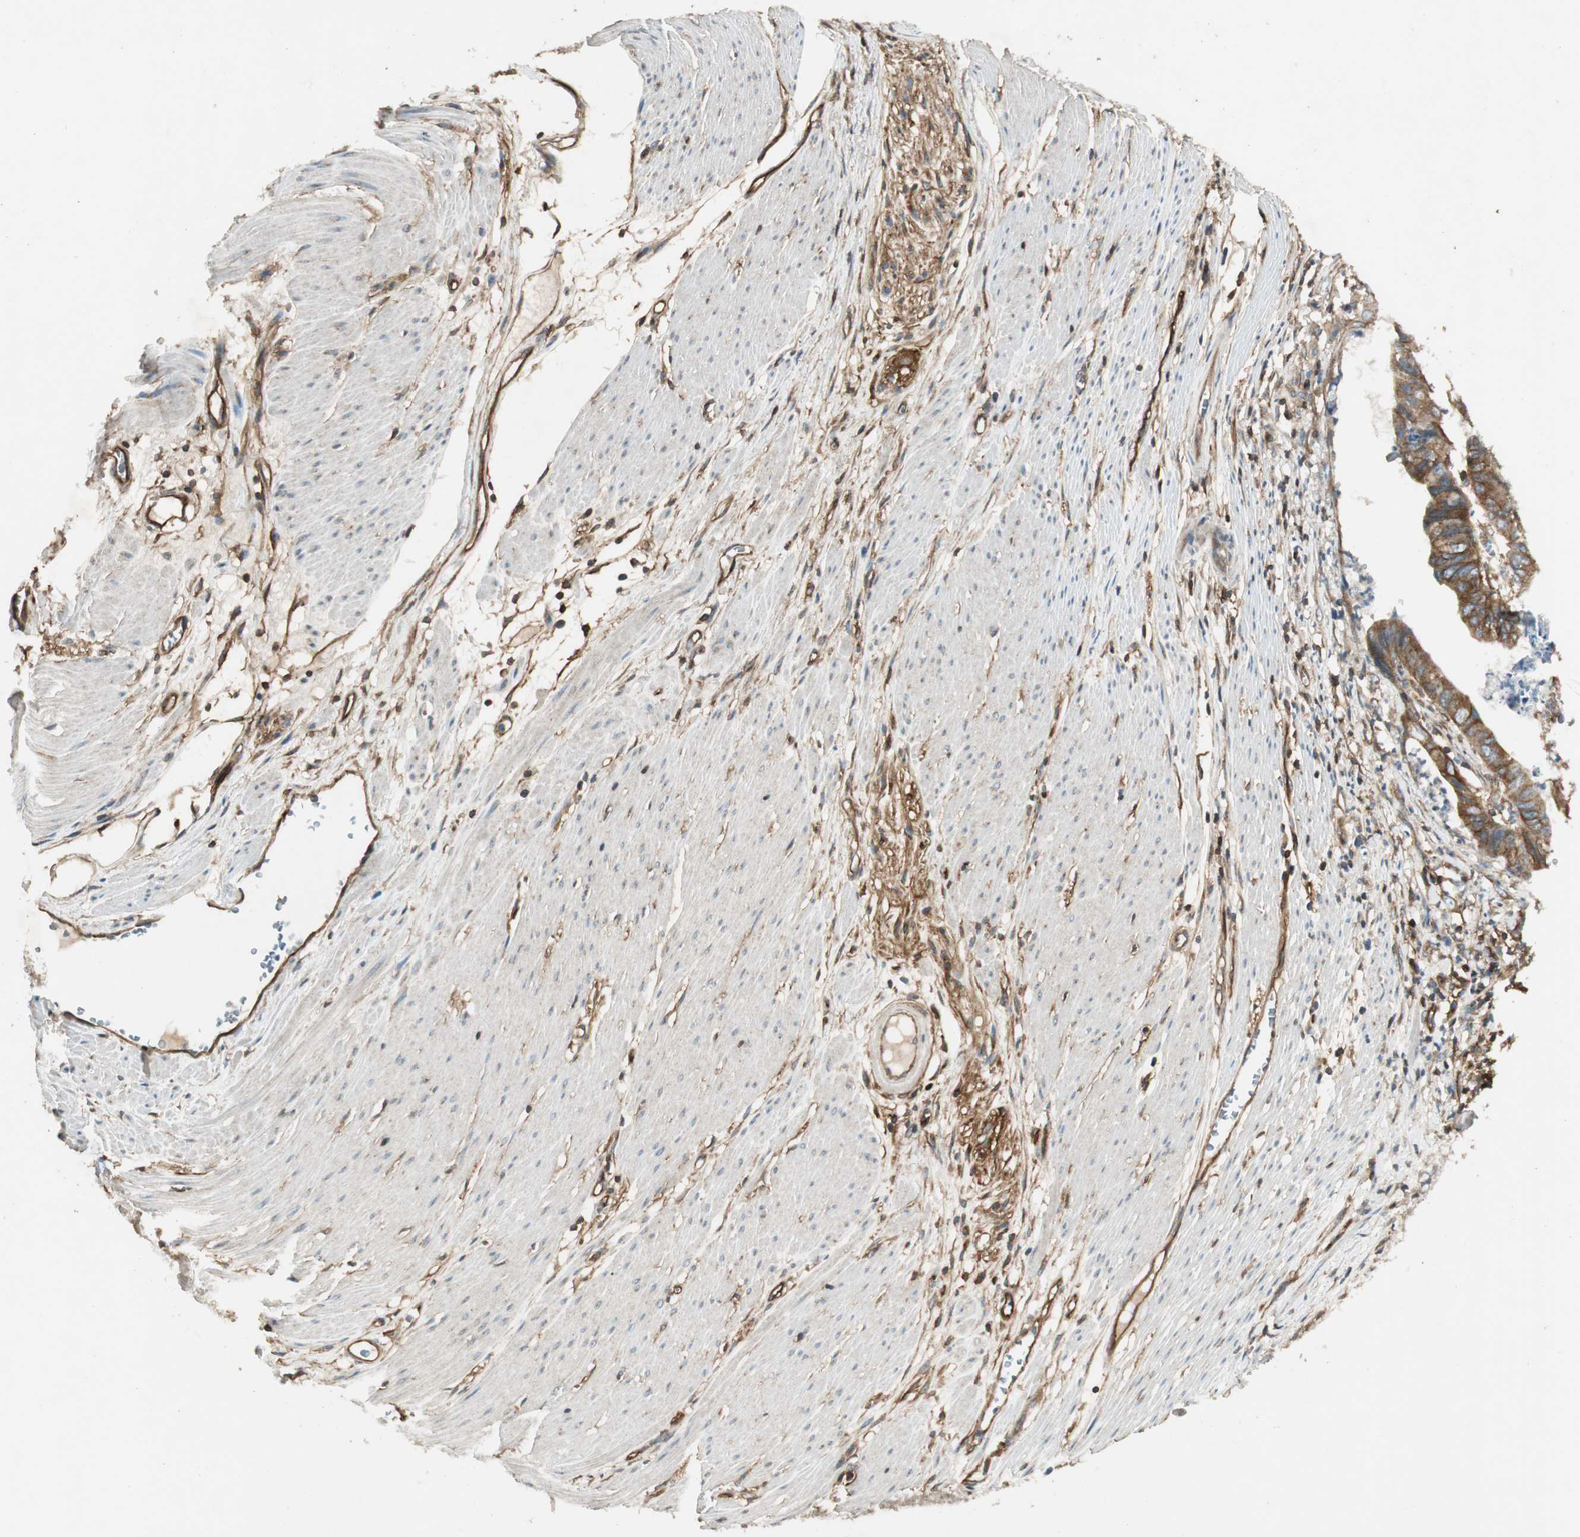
{"staining": {"intensity": "moderate", "quantity": ">75%", "location": "cytoplasmic/membranous"}, "tissue": "stomach cancer", "cell_type": "Tumor cells", "image_type": "cancer", "snomed": [{"axis": "morphology", "description": "Adenocarcinoma, NOS"}, {"axis": "topography", "description": "Stomach, lower"}], "caption": "This is an image of immunohistochemistry (IHC) staining of stomach cancer (adenocarcinoma), which shows moderate positivity in the cytoplasmic/membranous of tumor cells.", "gene": "BTN3A3", "patient": {"sex": "male", "age": 77}}